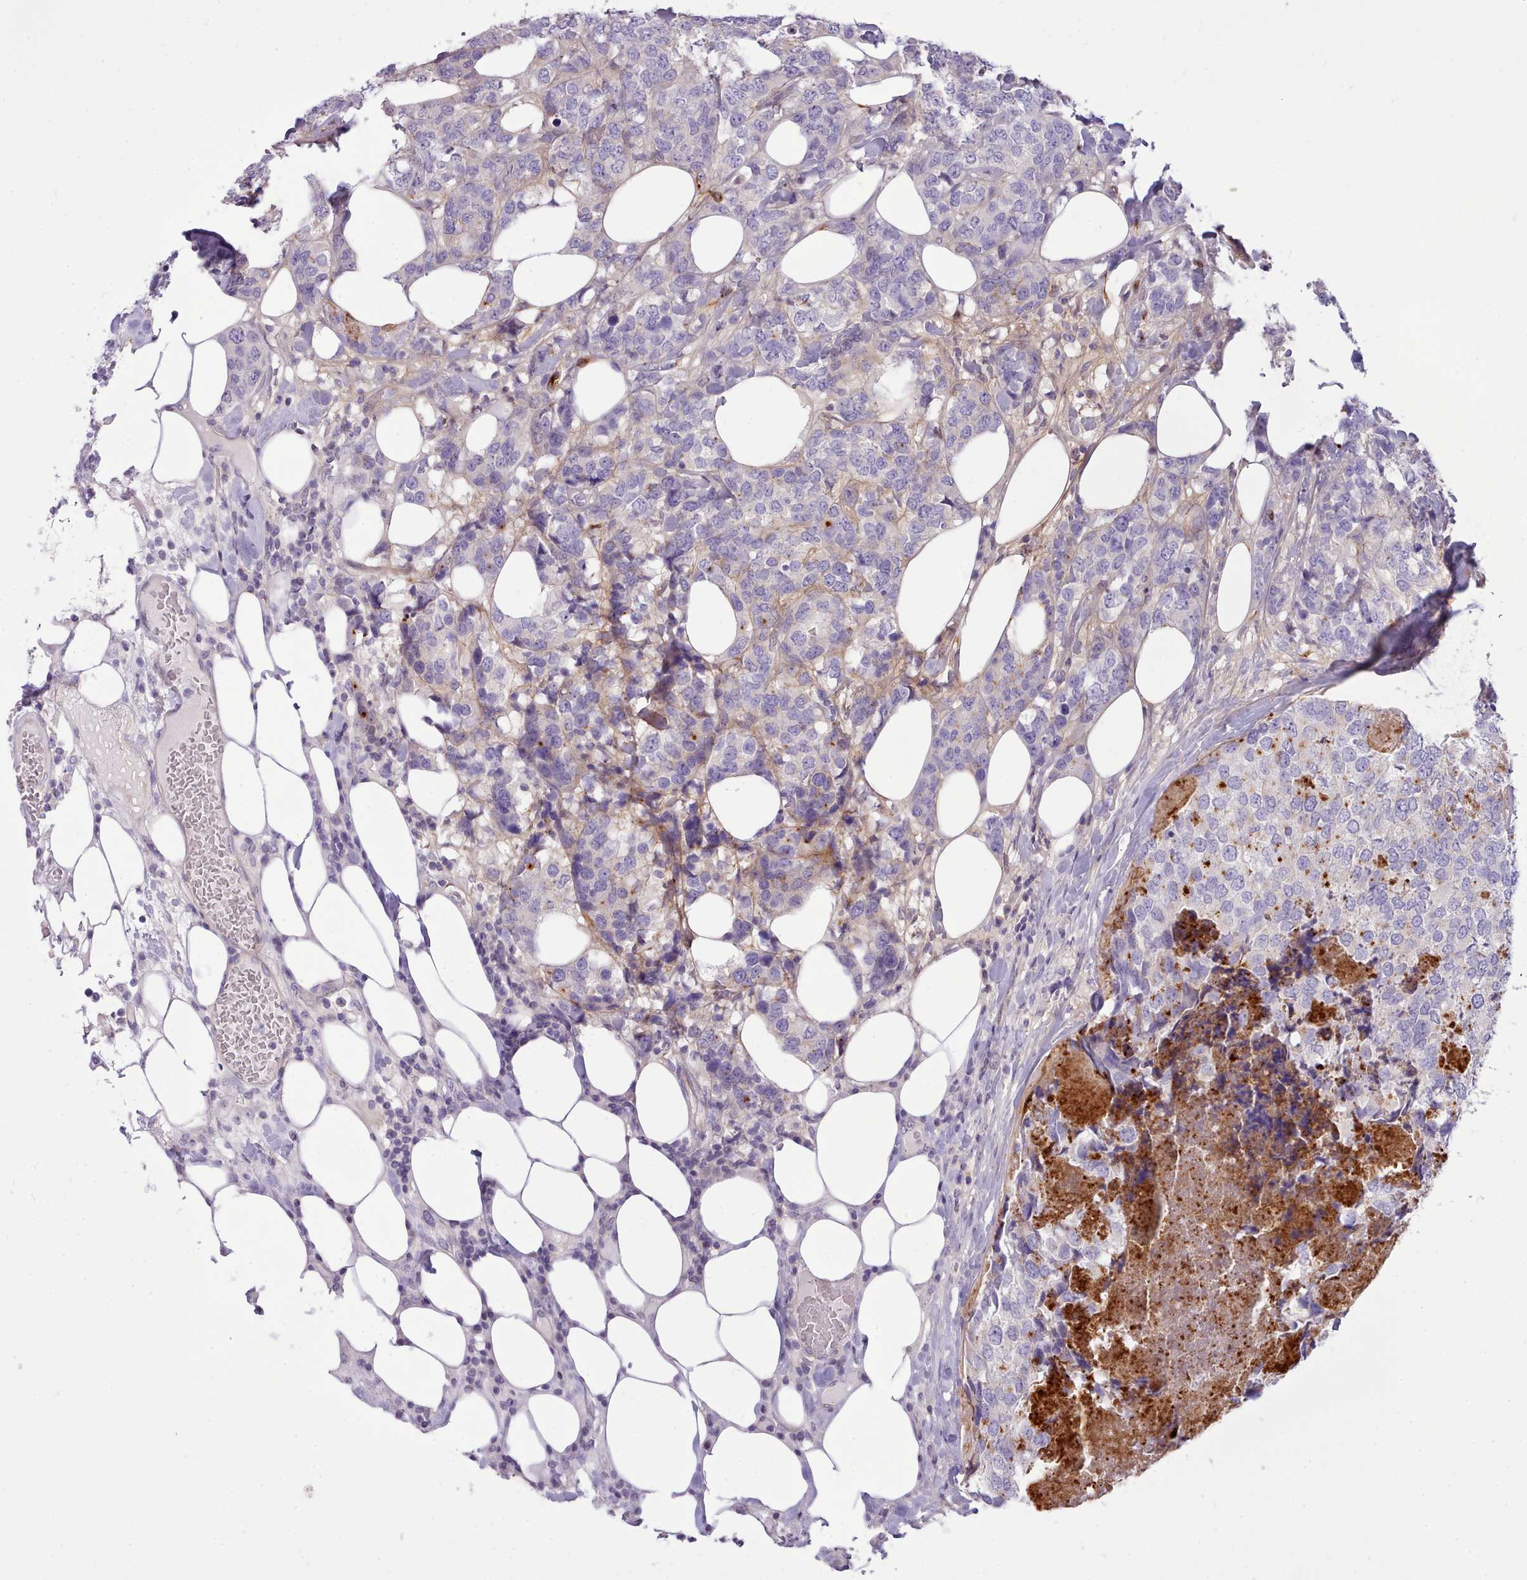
{"staining": {"intensity": "negative", "quantity": "none", "location": "none"}, "tissue": "breast cancer", "cell_type": "Tumor cells", "image_type": "cancer", "snomed": [{"axis": "morphology", "description": "Lobular carcinoma"}, {"axis": "topography", "description": "Breast"}], "caption": "Histopathology image shows no significant protein positivity in tumor cells of breast cancer (lobular carcinoma).", "gene": "CYP2A13", "patient": {"sex": "female", "age": 59}}